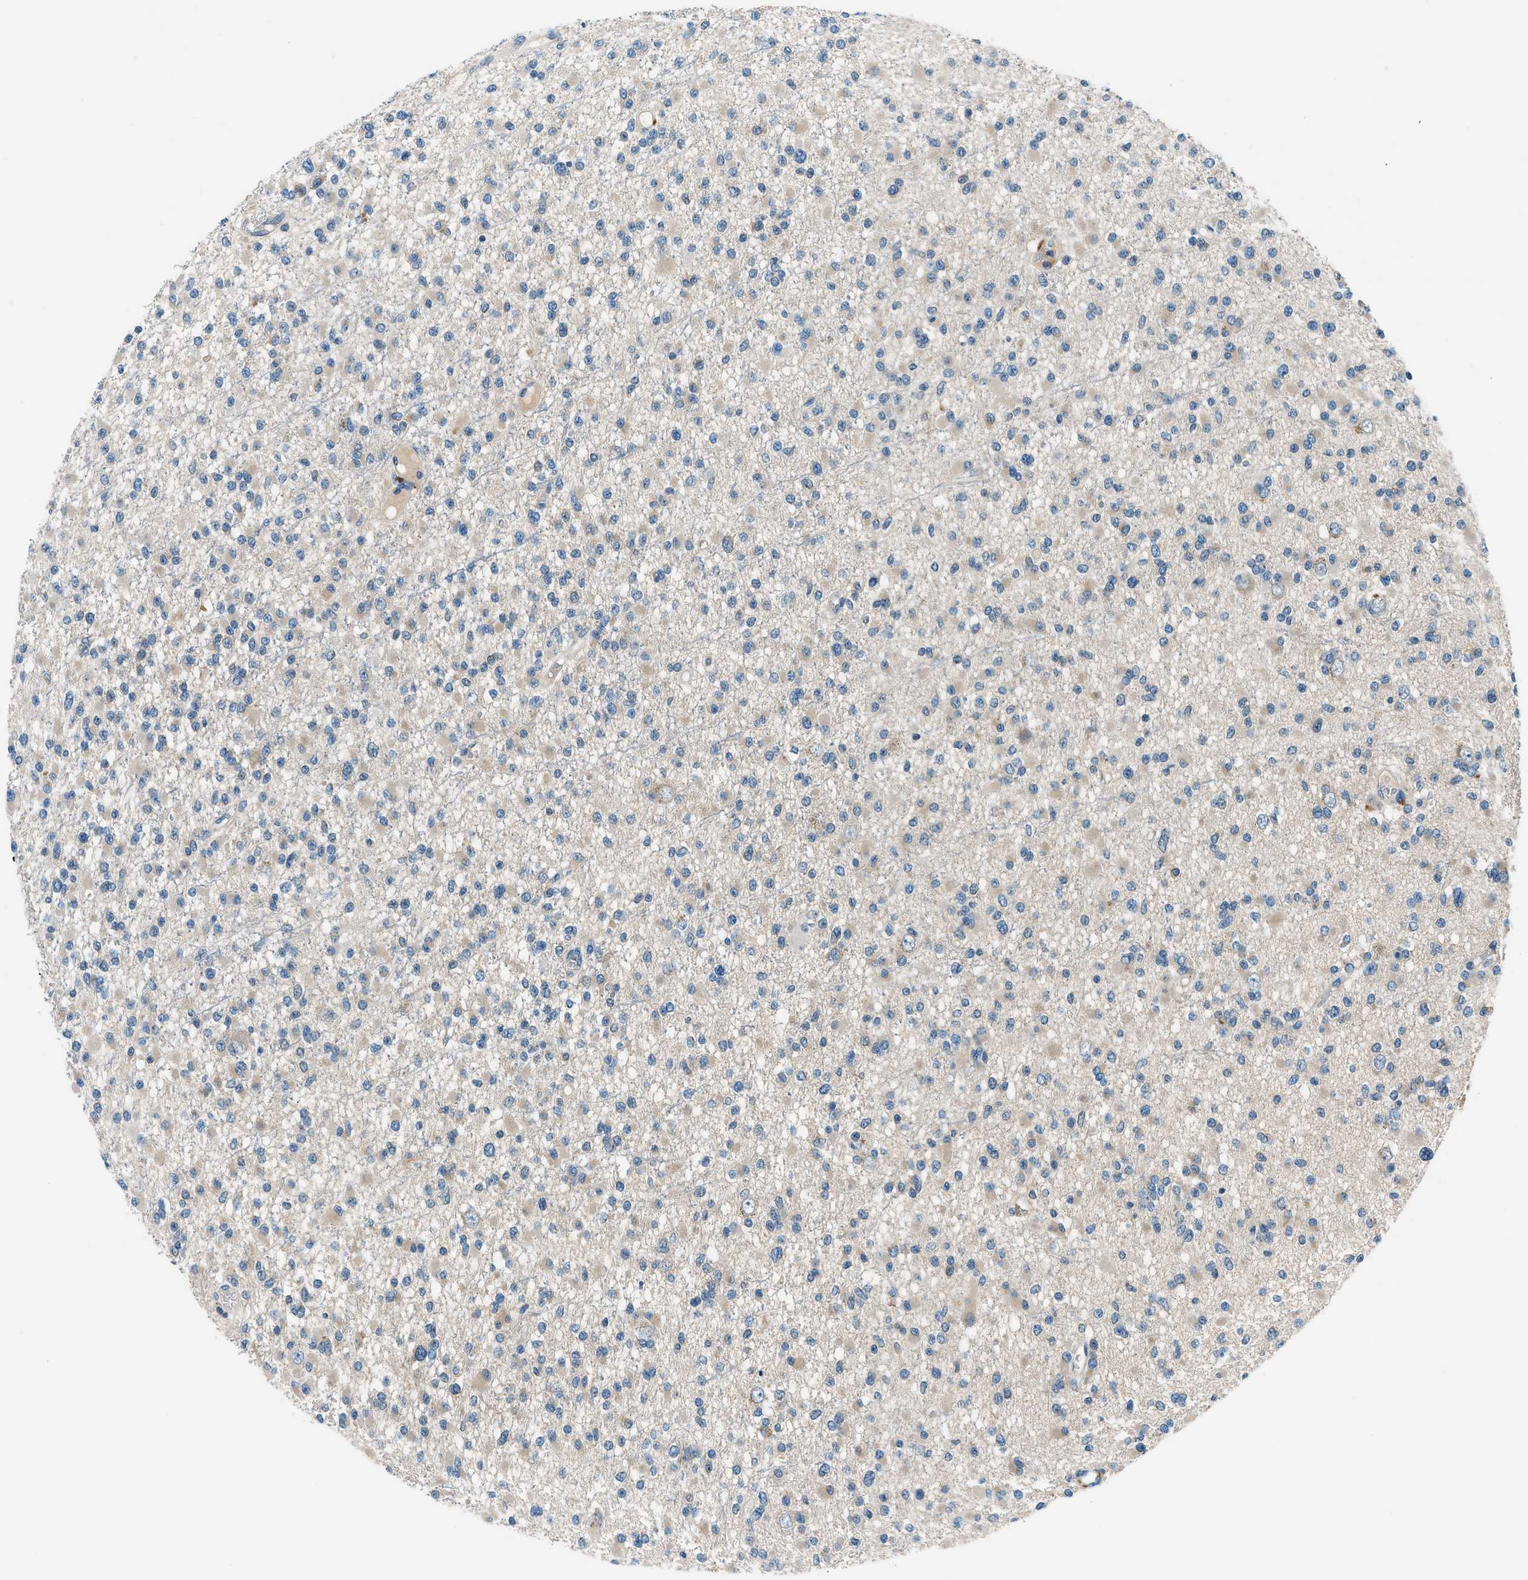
{"staining": {"intensity": "negative", "quantity": "none", "location": "none"}, "tissue": "glioma", "cell_type": "Tumor cells", "image_type": "cancer", "snomed": [{"axis": "morphology", "description": "Glioma, malignant, Low grade"}, {"axis": "topography", "description": "Brain"}], "caption": "An immunohistochemistry photomicrograph of glioma is shown. There is no staining in tumor cells of glioma.", "gene": "ACP1", "patient": {"sex": "female", "age": 22}}